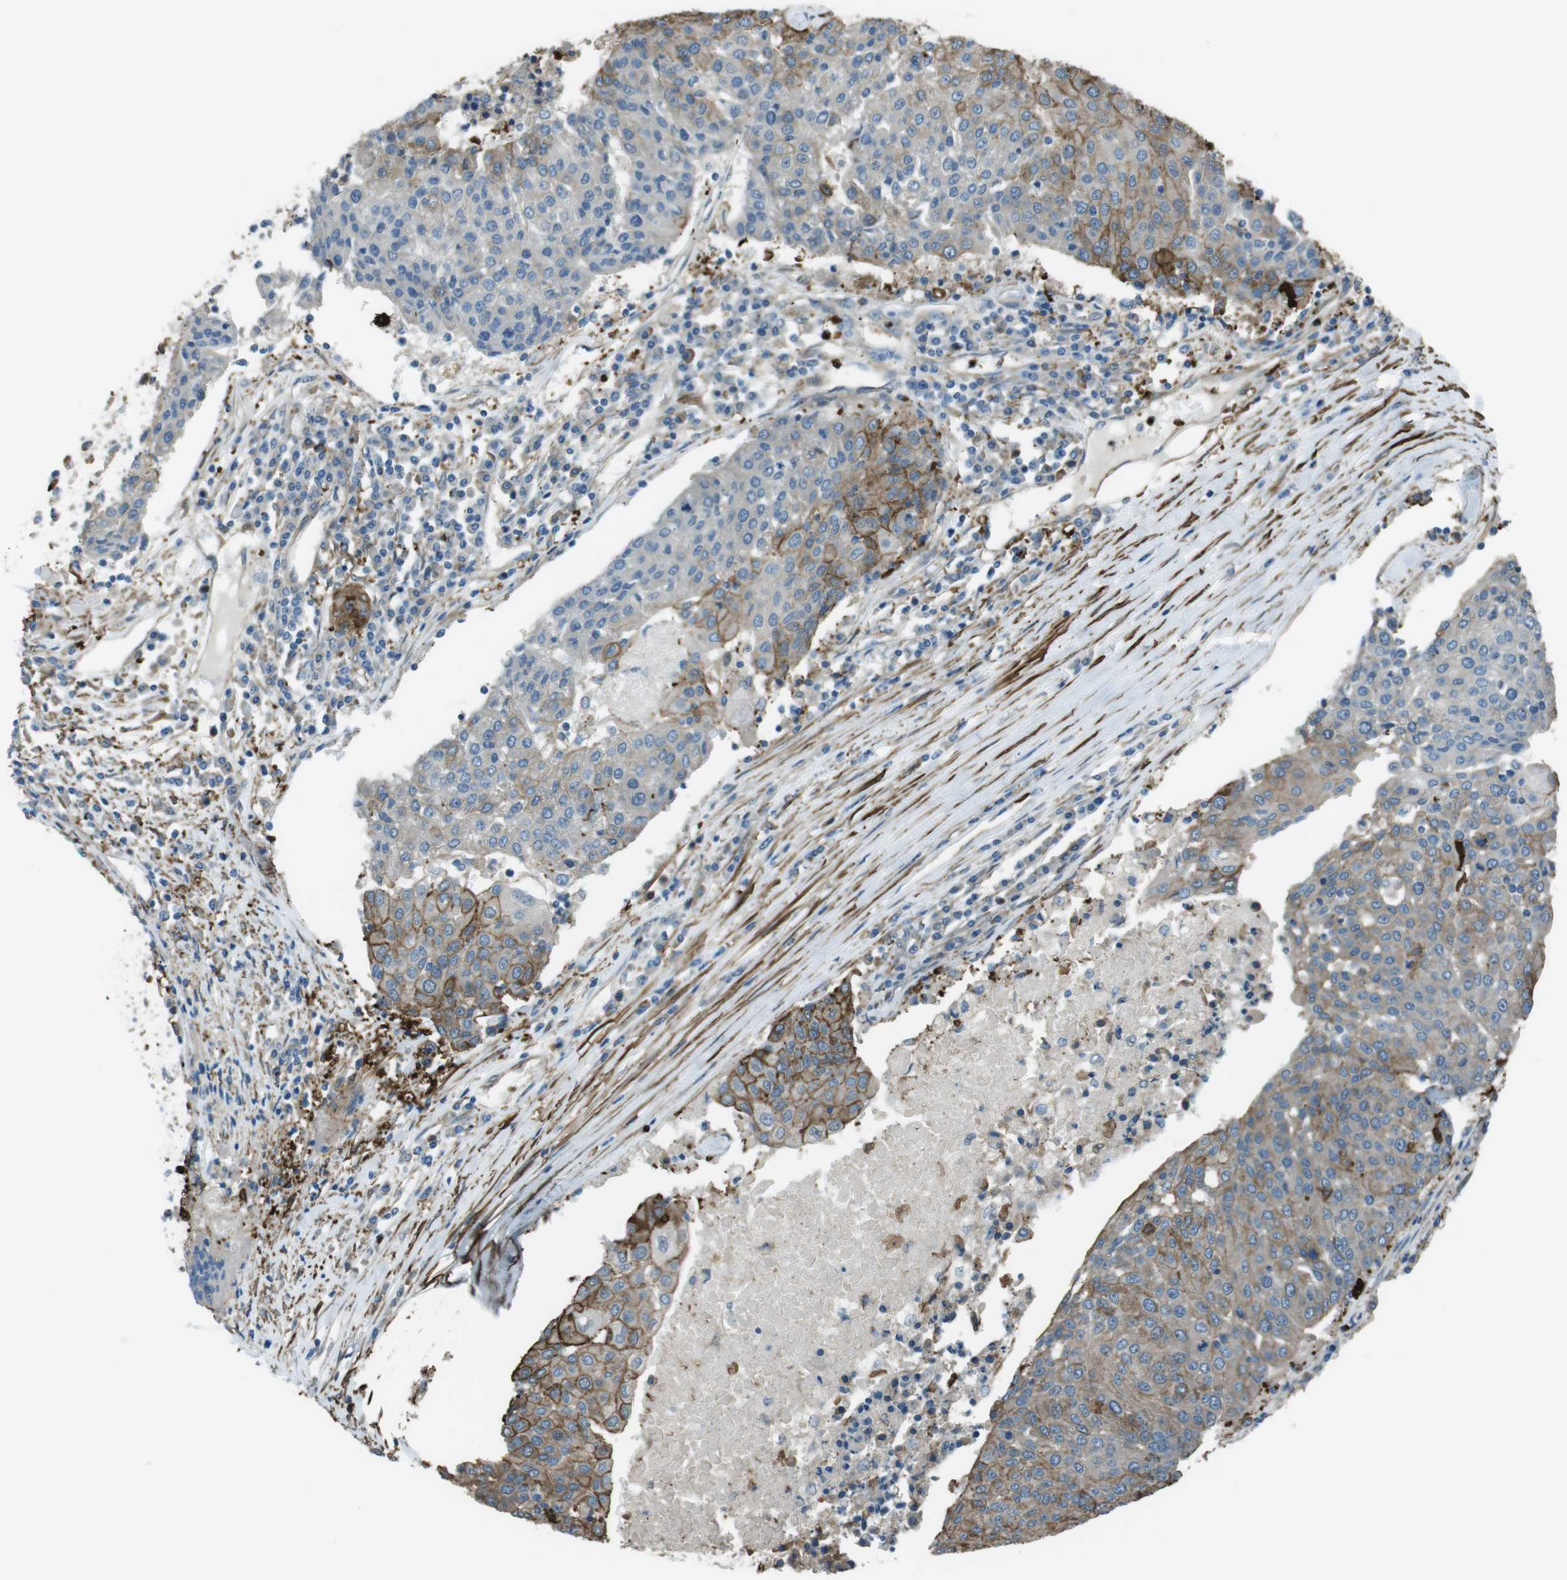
{"staining": {"intensity": "moderate", "quantity": "25%-75%", "location": "cytoplasmic/membranous"}, "tissue": "urothelial cancer", "cell_type": "Tumor cells", "image_type": "cancer", "snomed": [{"axis": "morphology", "description": "Urothelial carcinoma, High grade"}, {"axis": "topography", "description": "Urinary bladder"}], "caption": "Urothelial cancer tissue shows moderate cytoplasmic/membranous positivity in approximately 25%-75% of tumor cells The protein of interest is stained brown, and the nuclei are stained in blue (DAB (3,3'-diaminobenzidine) IHC with brightfield microscopy, high magnification).", "gene": "SFT2D1", "patient": {"sex": "female", "age": 85}}